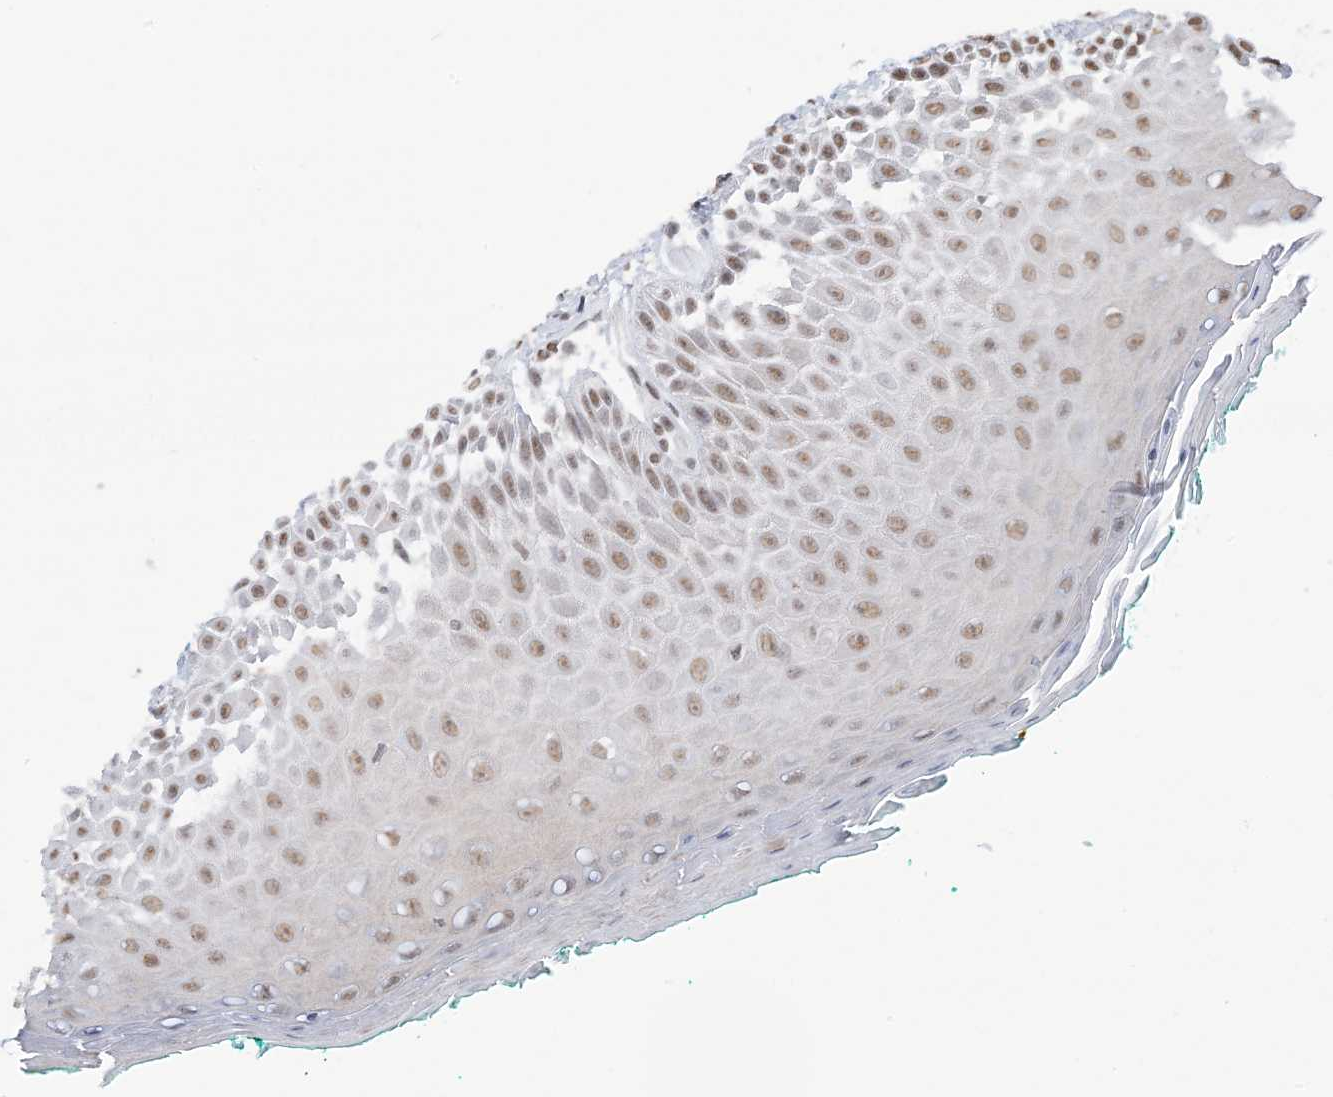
{"staining": {"intensity": "strong", "quantity": ">75%", "location": "cytoplasmic/membranous,nuclear"}, "tissue": "oral mucosa", "cell_type": "Squamous epithelial cells", "image_type": "normal", "snomed": [{"axis": "morphology", "description": "Normal tissue, NOS"}, {"axis": "topography", "description": "Oral tissue"}], "caption": "High-power microscopy captured an IHC photomicrograph of normal oral mucosa, revealing strong cytoplasmic/membranous,nuclear staining in about >75% of squamous epithelial cells.", "gene": "ZNF792", "patient": {"sex": "female", "age": 70}}